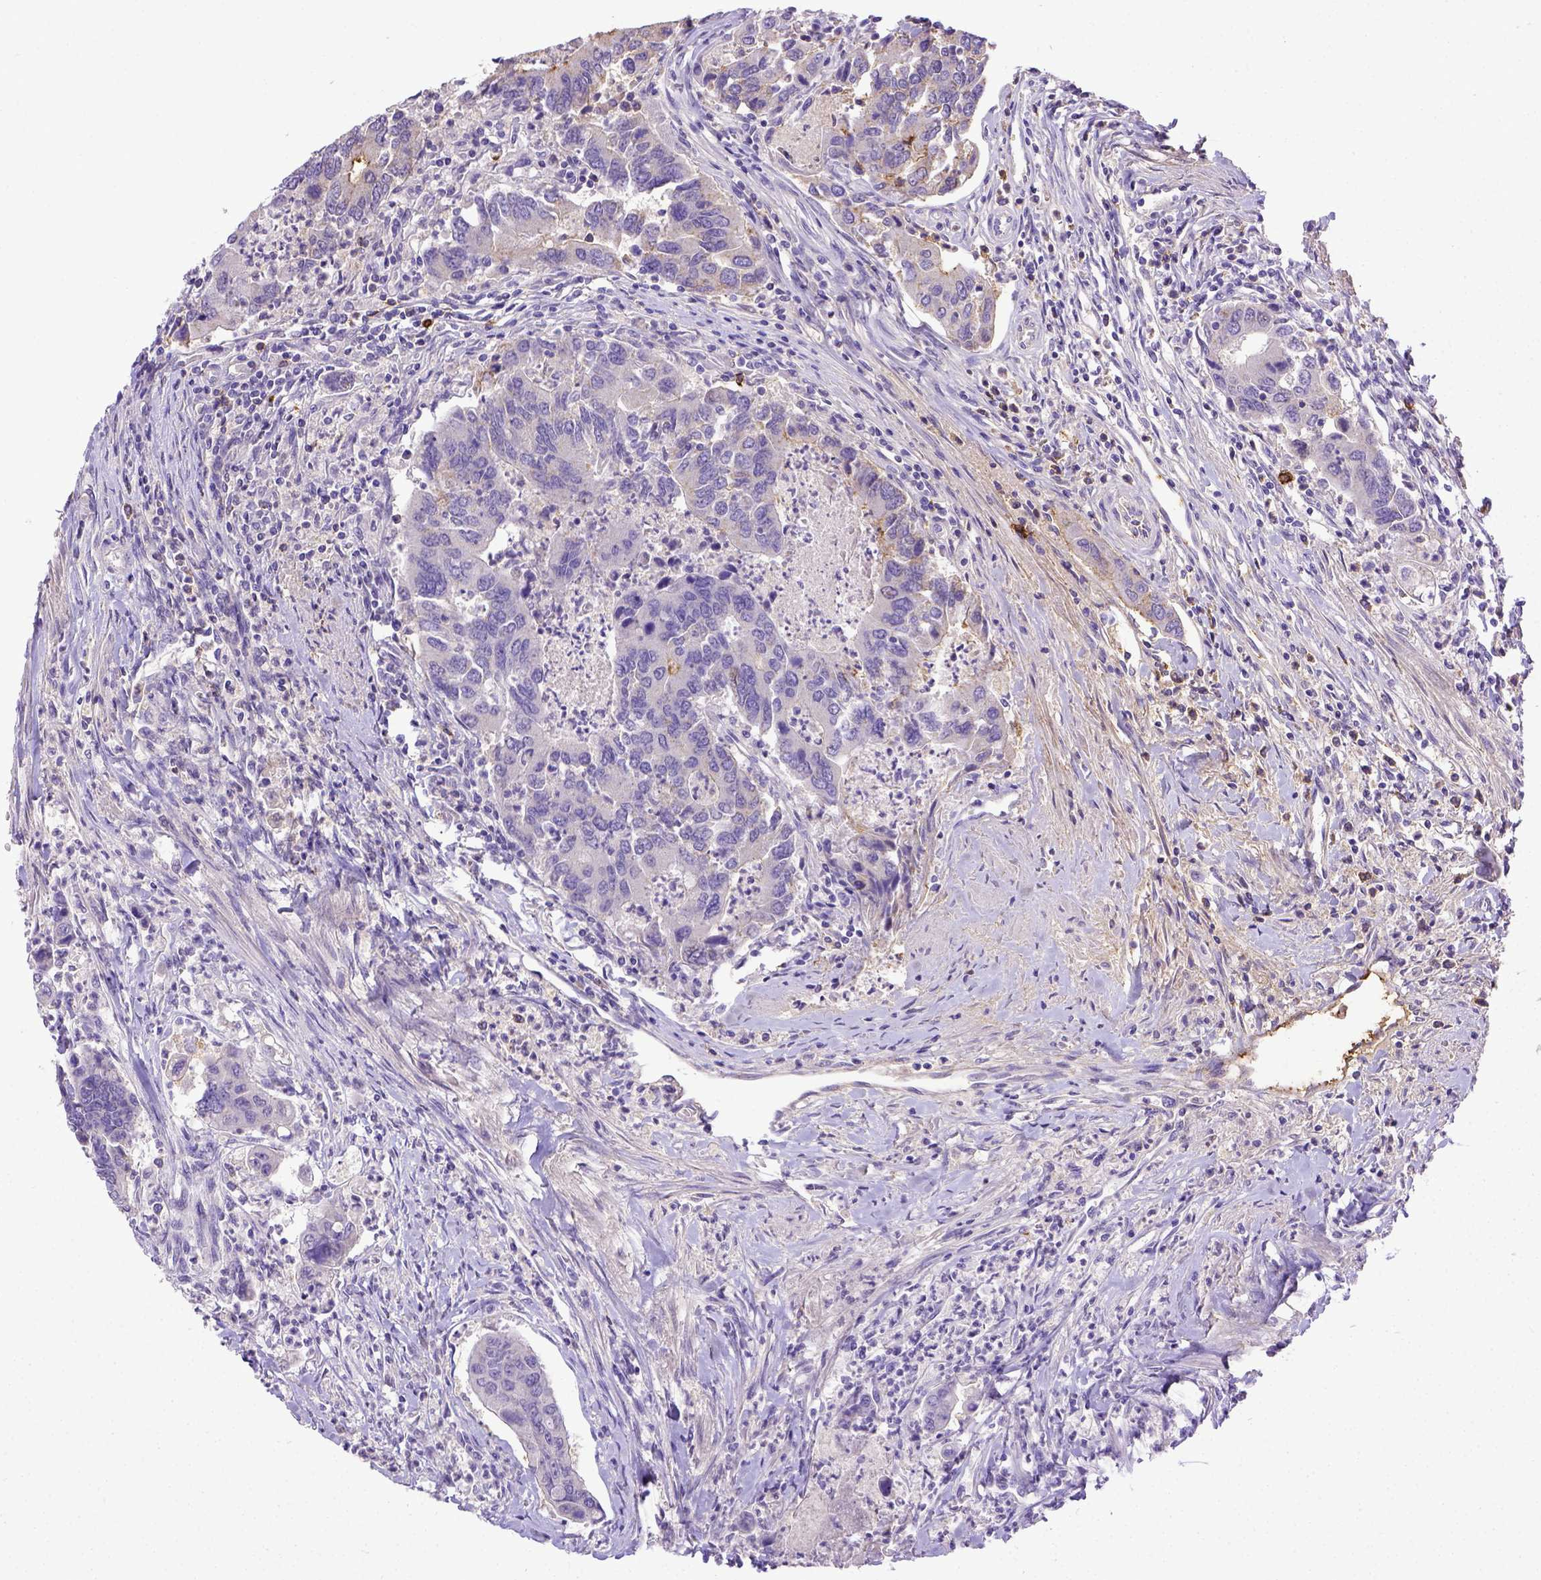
{"staining": {"intensity": "negative", "quantity": "none", "location": "none"}, "tissue": "colorectal cancer", "cell_type": "Tumor cells", "image_type": "cancer", "snomed": [{"axis": "morphology", "description": "Adenocarcinoma, NOS"}, {"axis": "topography", "description": "Colon"}], "caption": "Colorectal cancer stained for a protein using immunohistochemistry (IHC) shows no staining tumor cells.", "gene": "B3GAT1", "patient": {"sex": "female", "age": 67}}